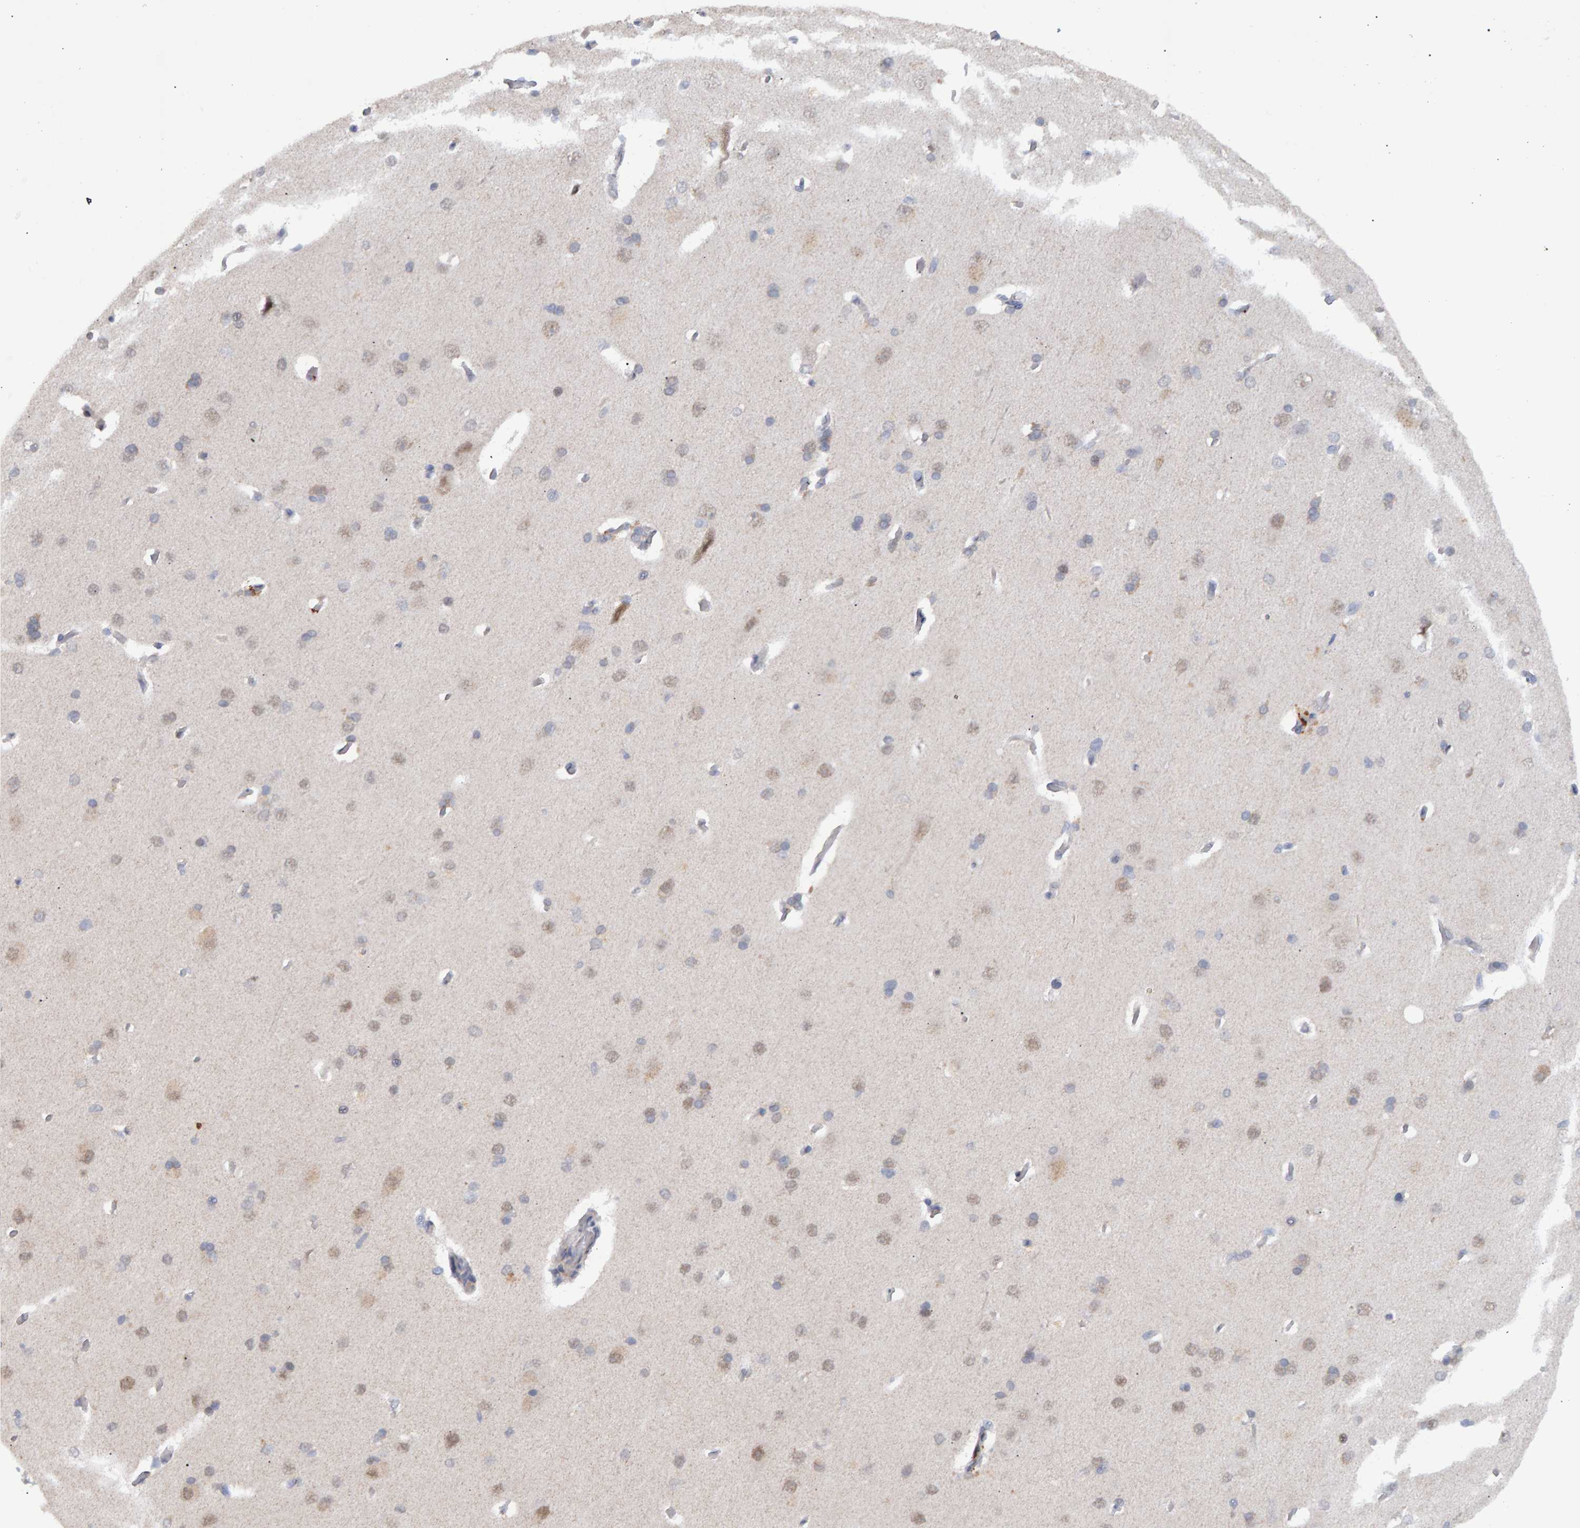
{"staining": {"intensity": "negative", "quantity": "none", "location": "none"}, "tissue": "cerebral cortex", "cell_type": "Endothelial cells", "image_type": "normal", "snomed": [{"axis": "morphology", "description": "Normal tissue, NOS"}, {"axis": "topography", "description": "Cerebral cortex"}], "caption": "Immunohistochemical staining of benign cerebral cortex reveals no significant expression in endothelial cells. (DAB (3,3'-diaminobenzidine) immunohistochemistry, high magnification).", "gene": "ESRP1", "patient": {"sex": "male", "age": 62}}